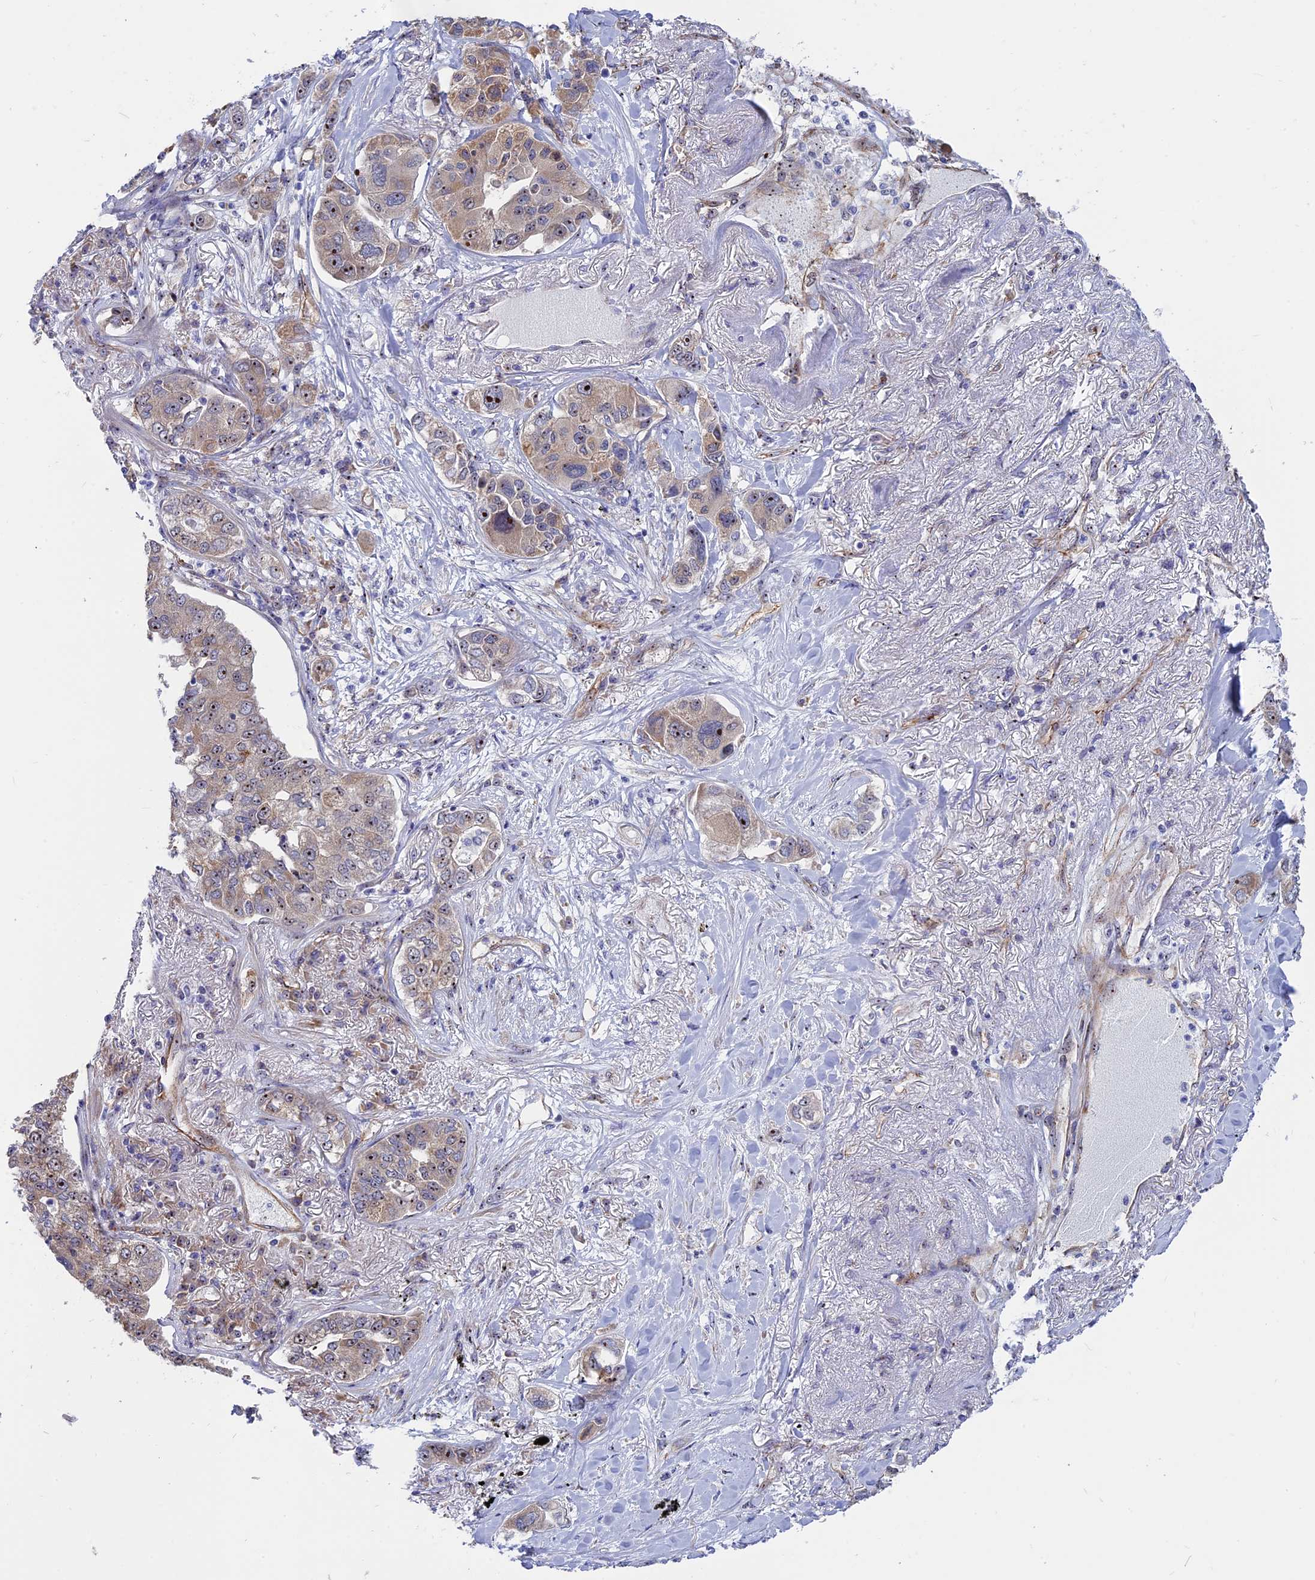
{"staining": {"intensity": "strong", "quantity": "25%-75%", "location": "nuclear"}, "tissue": "lung cancer", "cell_type": "Tumor cells", "image_type": "cancer", "snomed": [{"axis": "morphology", "description": "Adenocarcinoma, NOS"}, {"axis": "topography", "description": "Lung"}], "caption": "IHC of adenocarcinoma (lung) exhibits high levels of strong nuclear staining in approximately 25%-75% of tumor cells.", "gene": "DBNDD1", "patient": {"sex": "male", "age": 49}}